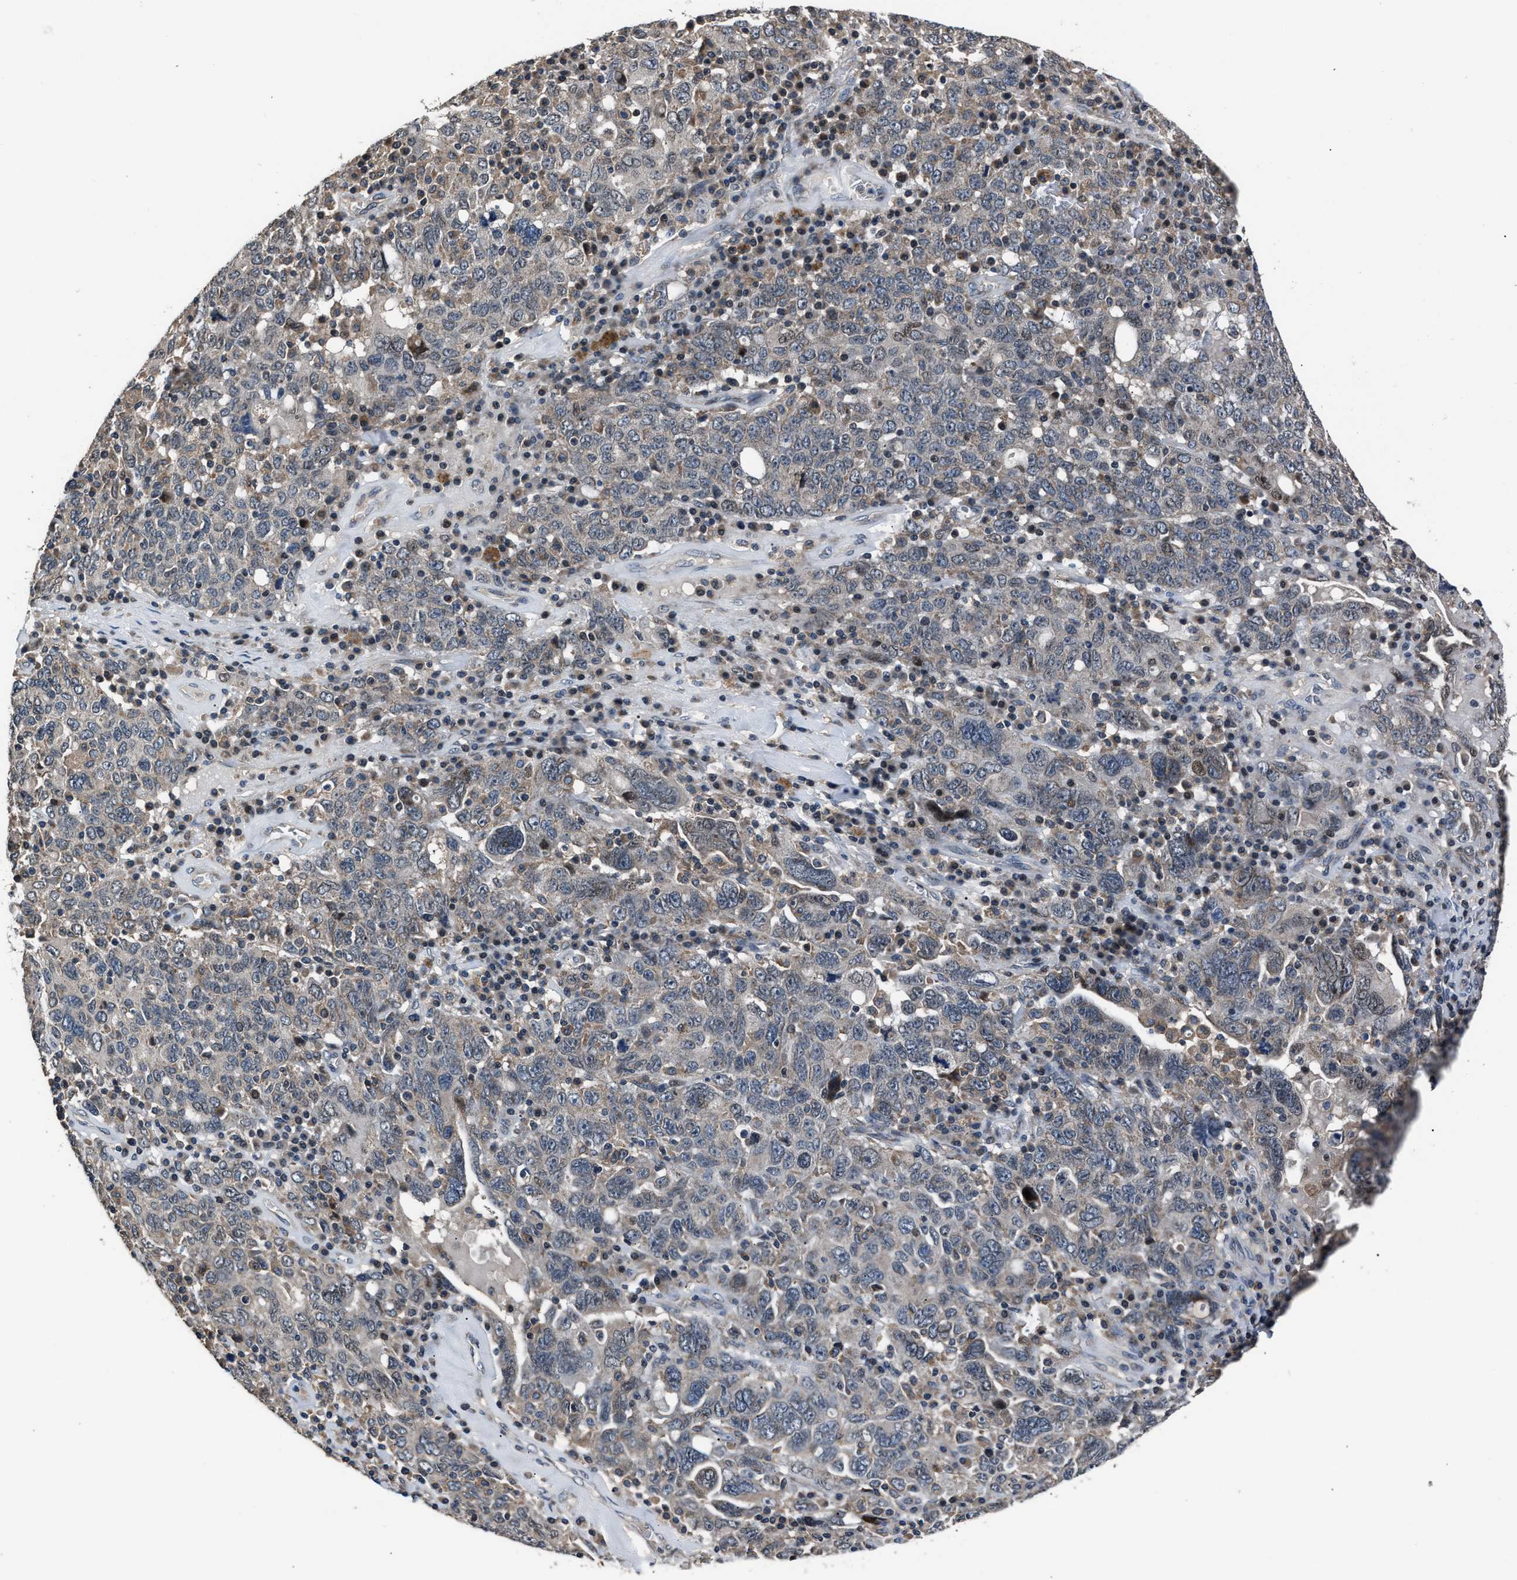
{"staining": {"intensity": "weak", "quantity": "<25%", "location": "cytoplasmic/membranous"}, "tissue": "ovarian cancer", "cell_type": "Tumor cells", "image_type": "cancer", "snomed": [{"axis": "morphology", "description": "Carcinoma, endometroid"}, {"axis": "topography", "description": "Ovary"}], "caption": "This is a micrograph of immunohistochemistry staining of ovarian endometroid carcinoma, which shows no staining in tumor cells.", "gene": "TNRC18", "patient": {"sex": "female", "age": 62}}